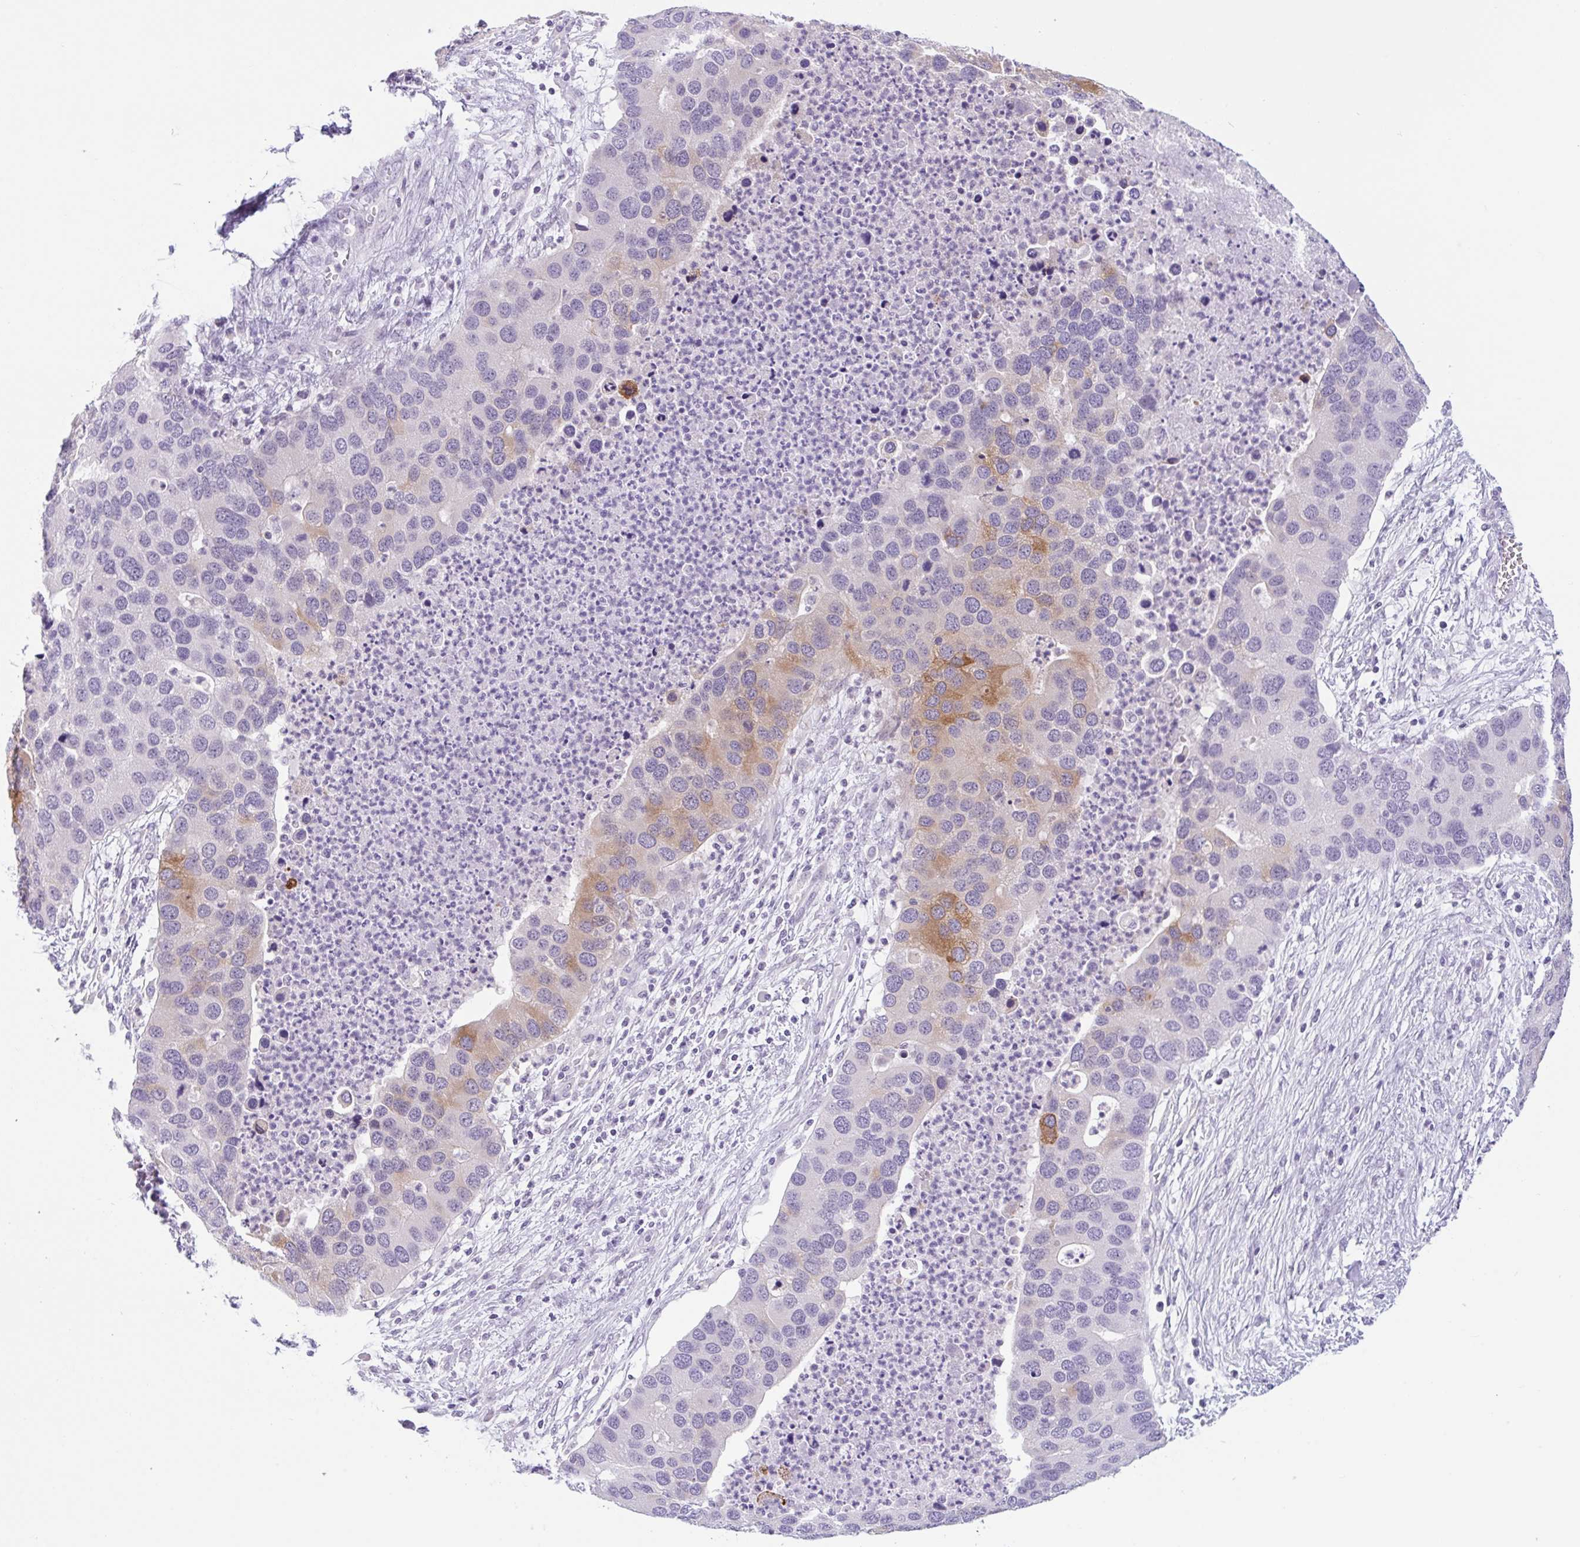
{"staining": {"intensity": "moderate", "quantity": "<25%", "location": "cytoplasmic/membranous"}, "tissue": "lung cancer", "cell_type": "Tumor cells", "image_type": "cancer", "snomed": [{"axis": "morphology", "description": "Aneuploidy"}, {"axis": "morphology", "description": "Adenocarcinoma, NOS"}, {"axis": "topography", "description": "Lymph node"}, {"axis": "topography", "description": "Lung"}], "caption": "The photomicrograph demonstrates immunohistochemical staining of lung cancer. There is moderate cytoplasmic/membranous expression is appreciated in approximately <25% of tumor cells. The staining is performed using DAB brown chromogen to label protein expression. The nuclei are counter-stained blue using hematoxylin.", "gene": "CTSE", "patient": {"sex": "female", "age": 74}}